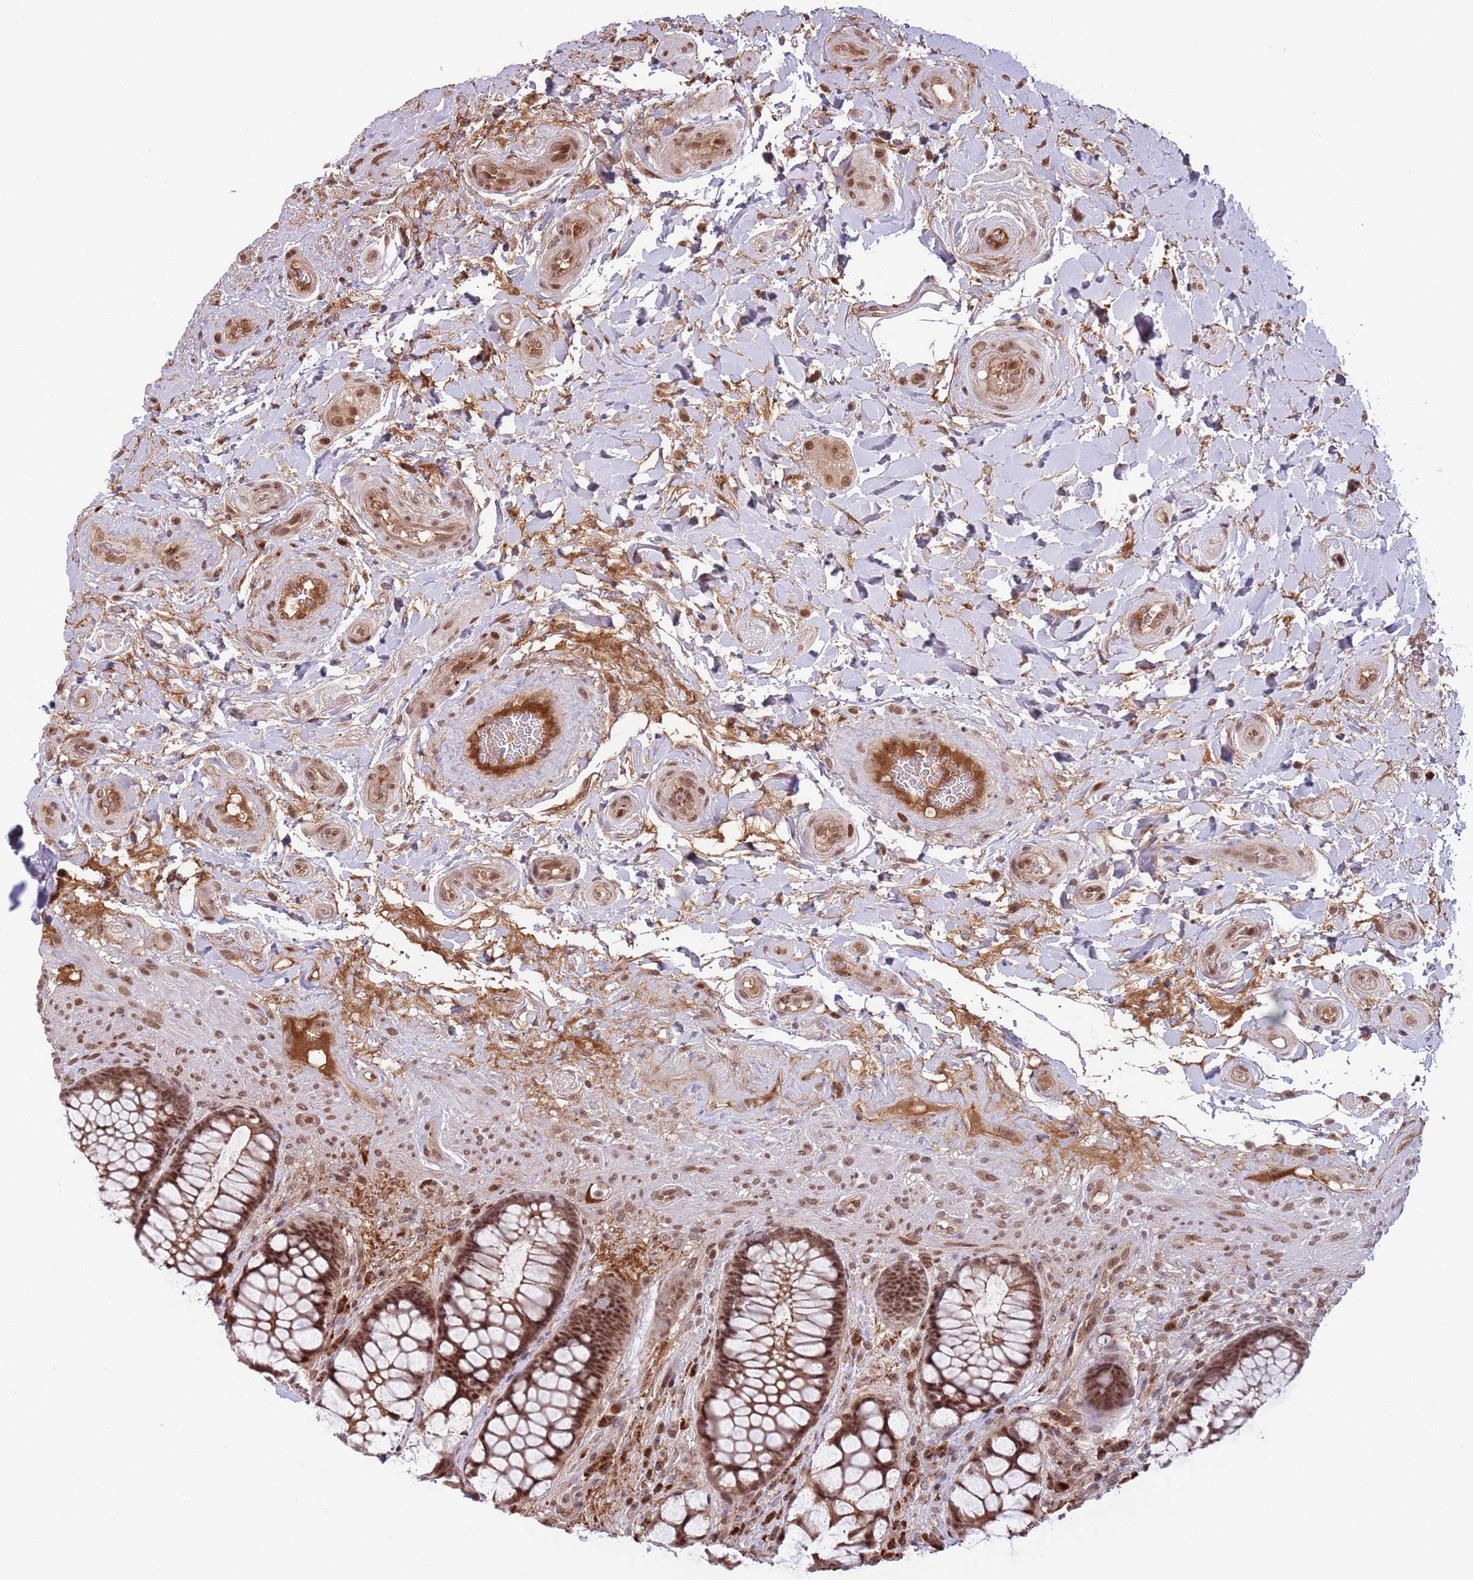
{"staining": {"intensity": "moderate", "quantity": ">75%", "location": "cytoplasmic/membranous,nuclear"}, "tissue": "rectum", "cell_type": "Glandular cells", "image_type": "normal", "snomed": [{"axis": "morphology", "description": "Normal tissue, NOS"}, {"axis": "topography", "description": "Rectum"}], "caption": "This photomicrograph reveals IHC staining of unremarkable human rectum, with medium moderate cytoplasmic/membranous,nuclear positivity in about >75% of glandular cells.", "gene": "SIPA1L3", "patient": {"sex": "female", "age": 58}}